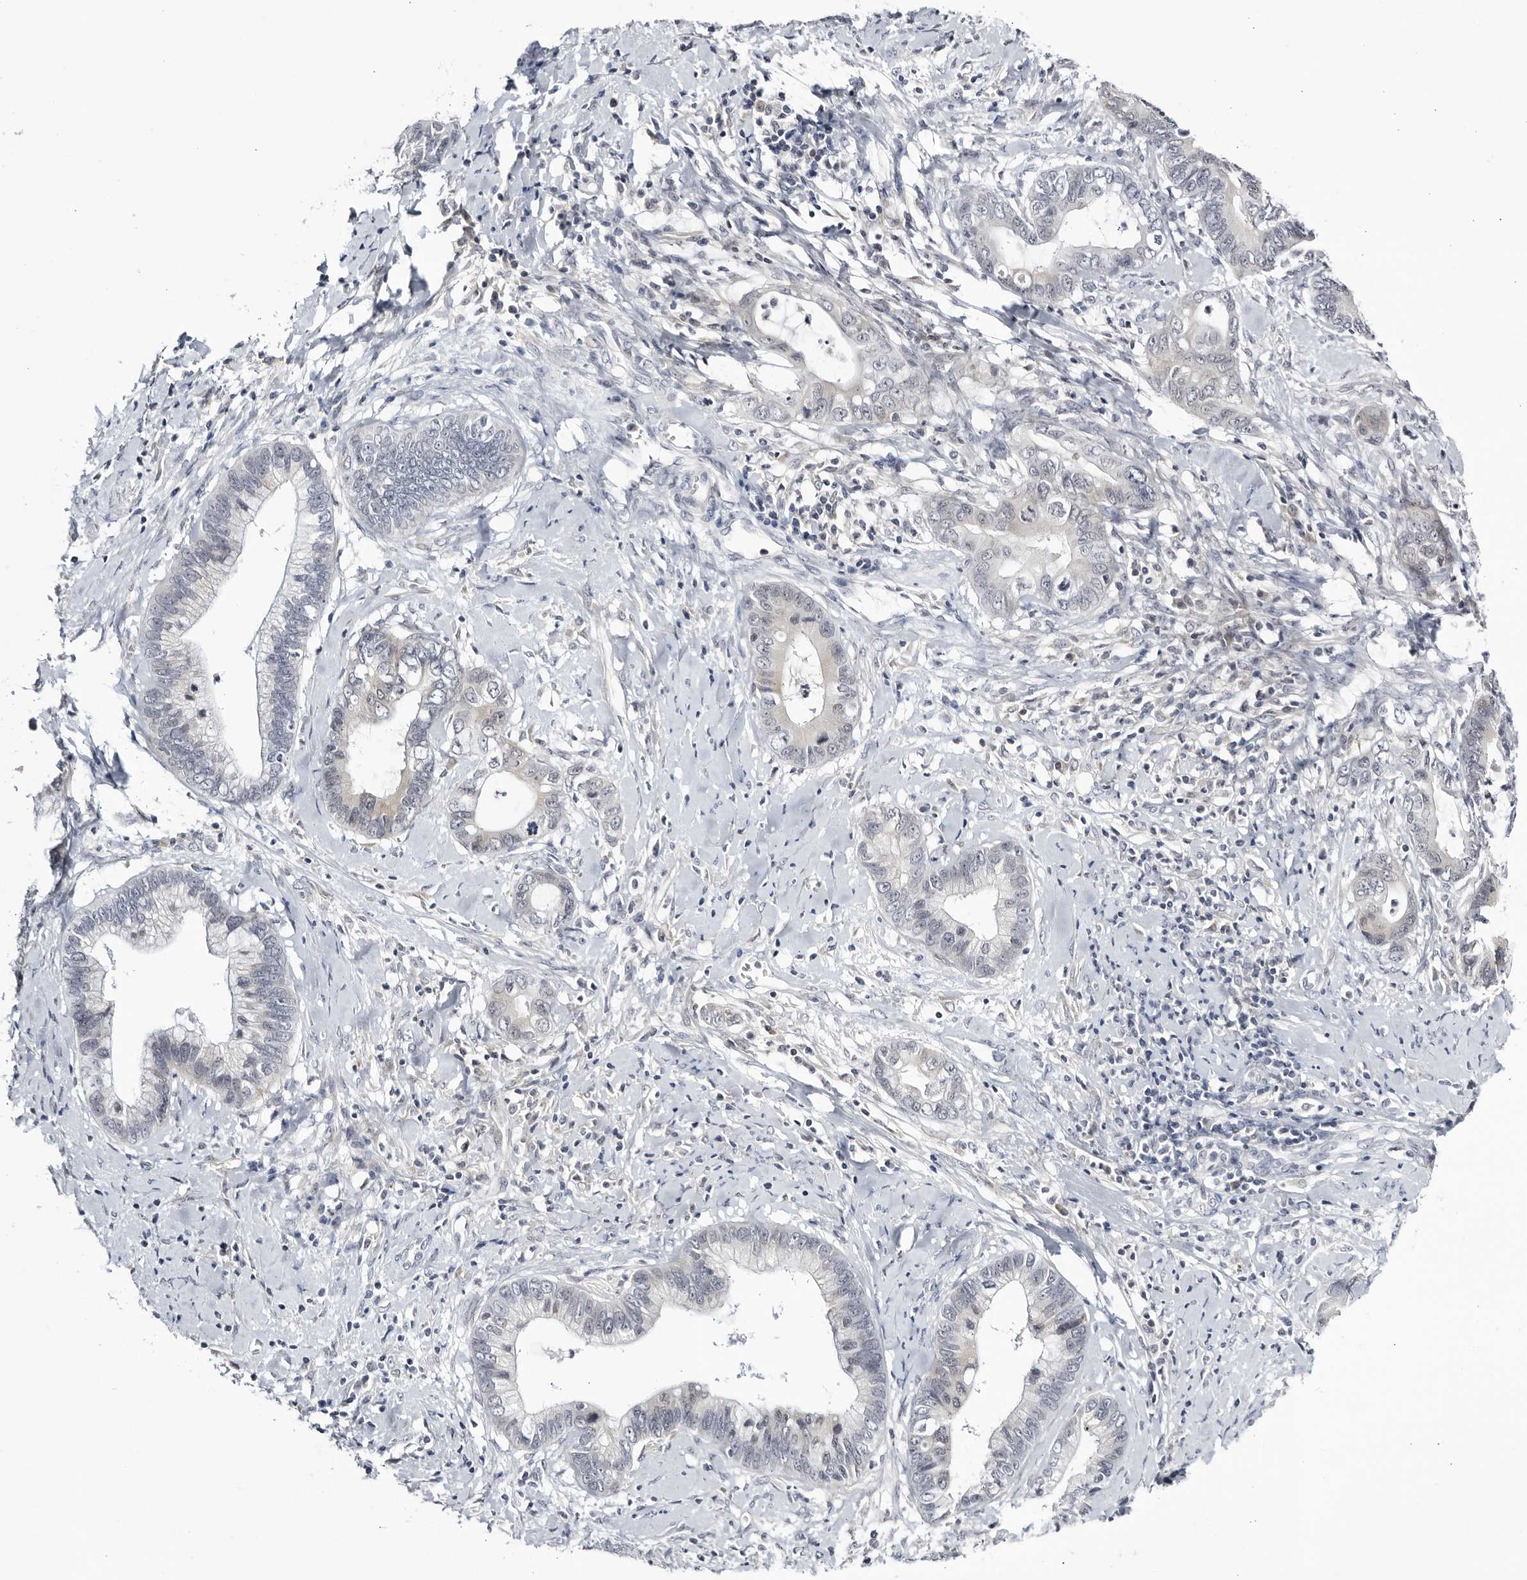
{"staining": {"intensity": "negative", "quantity": "none", "location": "none"}, "tissue": "cervical cancer", "cell_type": "Tumor cells", "image_type": "cancer", "snomed": [{"axis": "morphology", "description": "Adenocarcinoma, NOS"}, {"axis": "topography", "description": "Cervix"}], "caption": "DAB immunohistochemical staining of human cervical adenocarcinoma exhibits no significant staining in tumor cells. (Brightfield microscopy of DAB (3,3'-diaminobenzidine) immunohistochemistry at high magnification).", "gene": "CNBD1", "patient": {"sex": "female", "age": 44}}